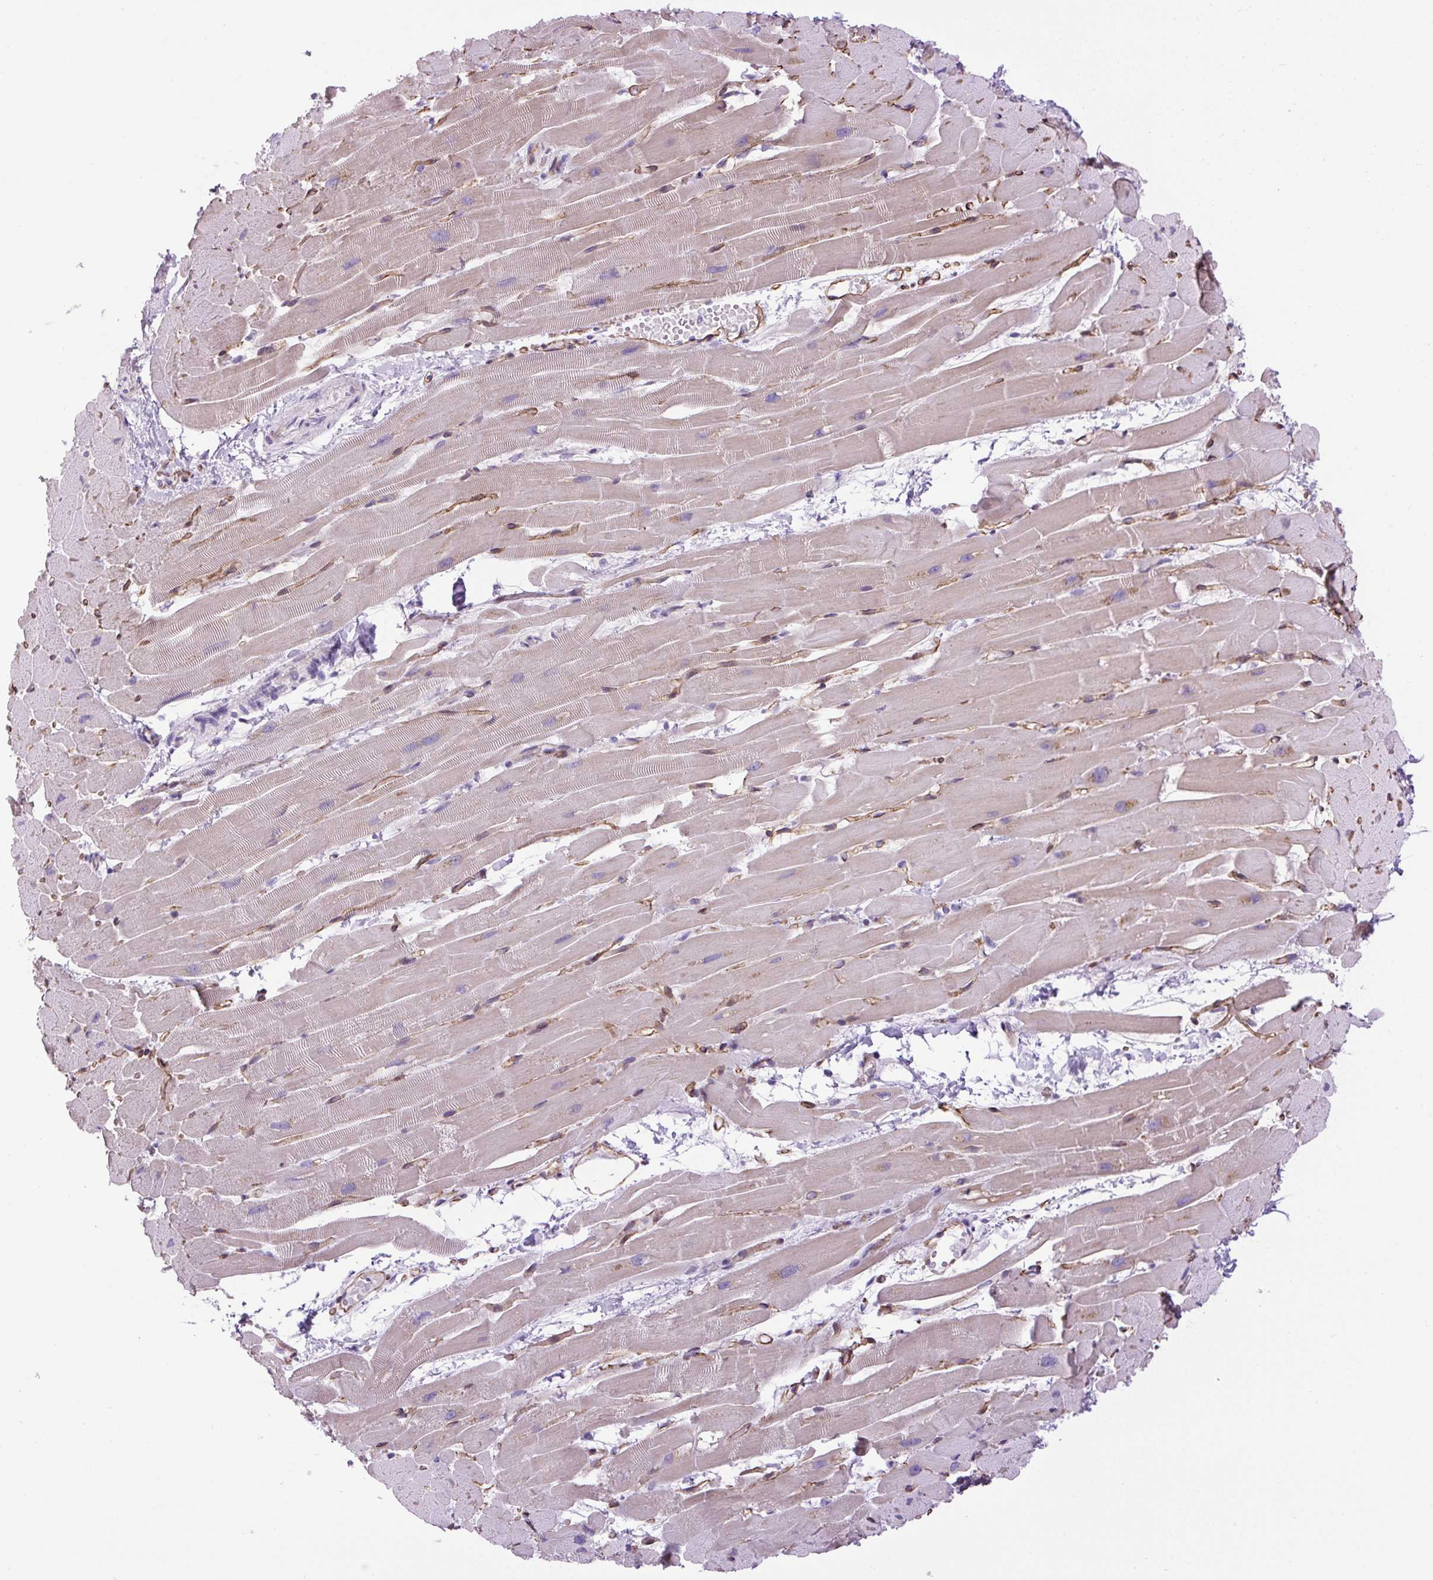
{"staining": {"intensity": "weak", "quantity": ">75%", "location": "cytoplasmic/membranous"}, "tissue": "heart muscle", "cell_type": "Cardiomyocytes", "image_type": "normal", "snomed": [{"axis": "morphology", "description": "Normal tissue, NOS"}, {"axis": "topography", "description": "Heart"}], "caption": "Protein staining displays weak cytoplasmic/membranous positivity in approximately >75% of cardiomyocytes in normal heart muscle. (Brightfield microscopy of DAB IHC at high magnification).", "gene": "RNASE10", "patient": {"sex": "male", "age": 37}}